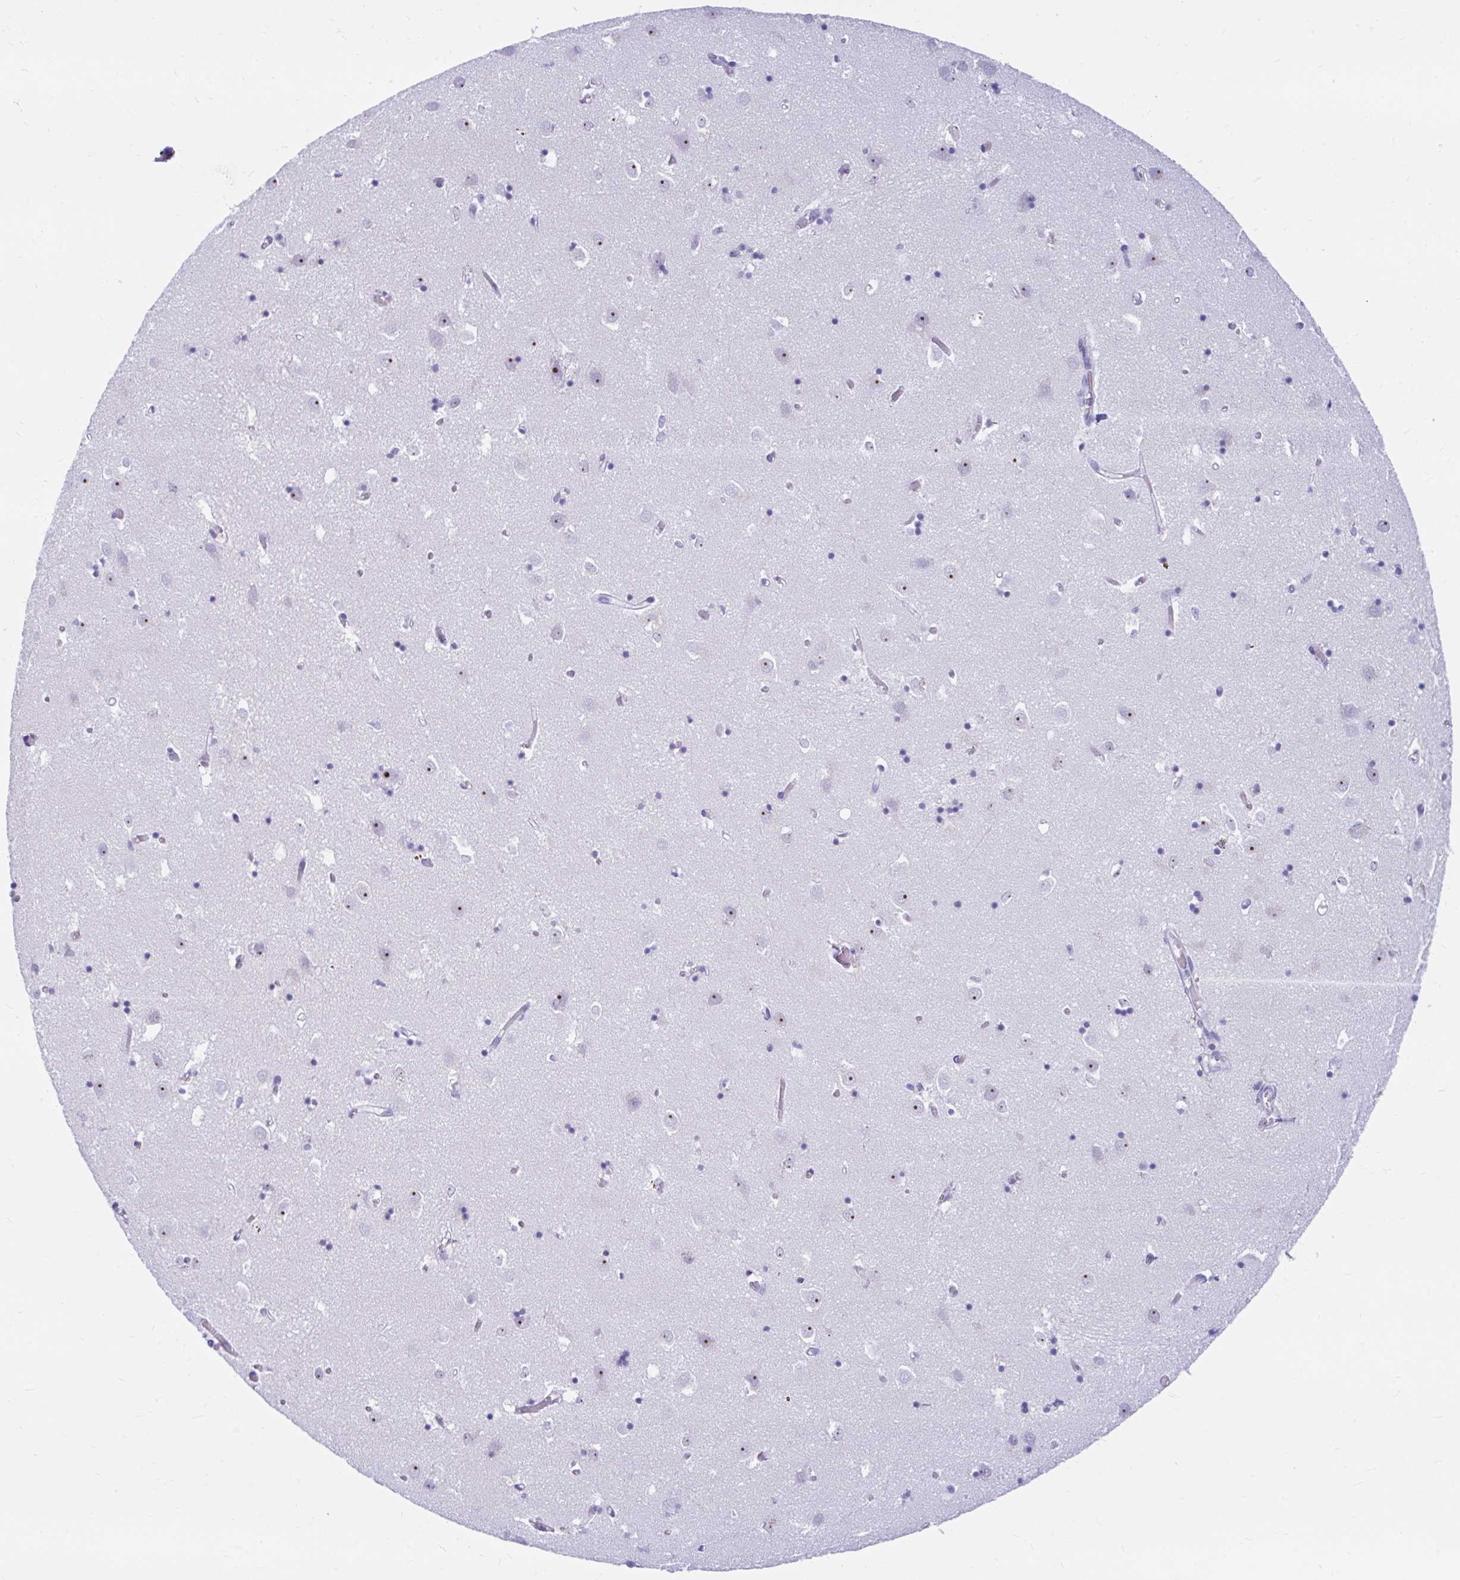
{"staining": {"intensity": "weak", "quantity": "<25%", "location": "nuclear"}, "tissue": "caudate", "cell_type": "Glial cells", "image_type": "normal", "snomed": [{"axis": "morphology", "description": "Normal tissue, NOS"}, {"axis": "topography", "description": "Lateral ventricle wall"}], "caption": "A high-resolution histopathology image shows immunohistochemistry staining of unremarkable caudate, which exhibits no significant staining in glial cells.", "gene": "FTSJ3", "patient": {"sex": "male", "age": 70}}